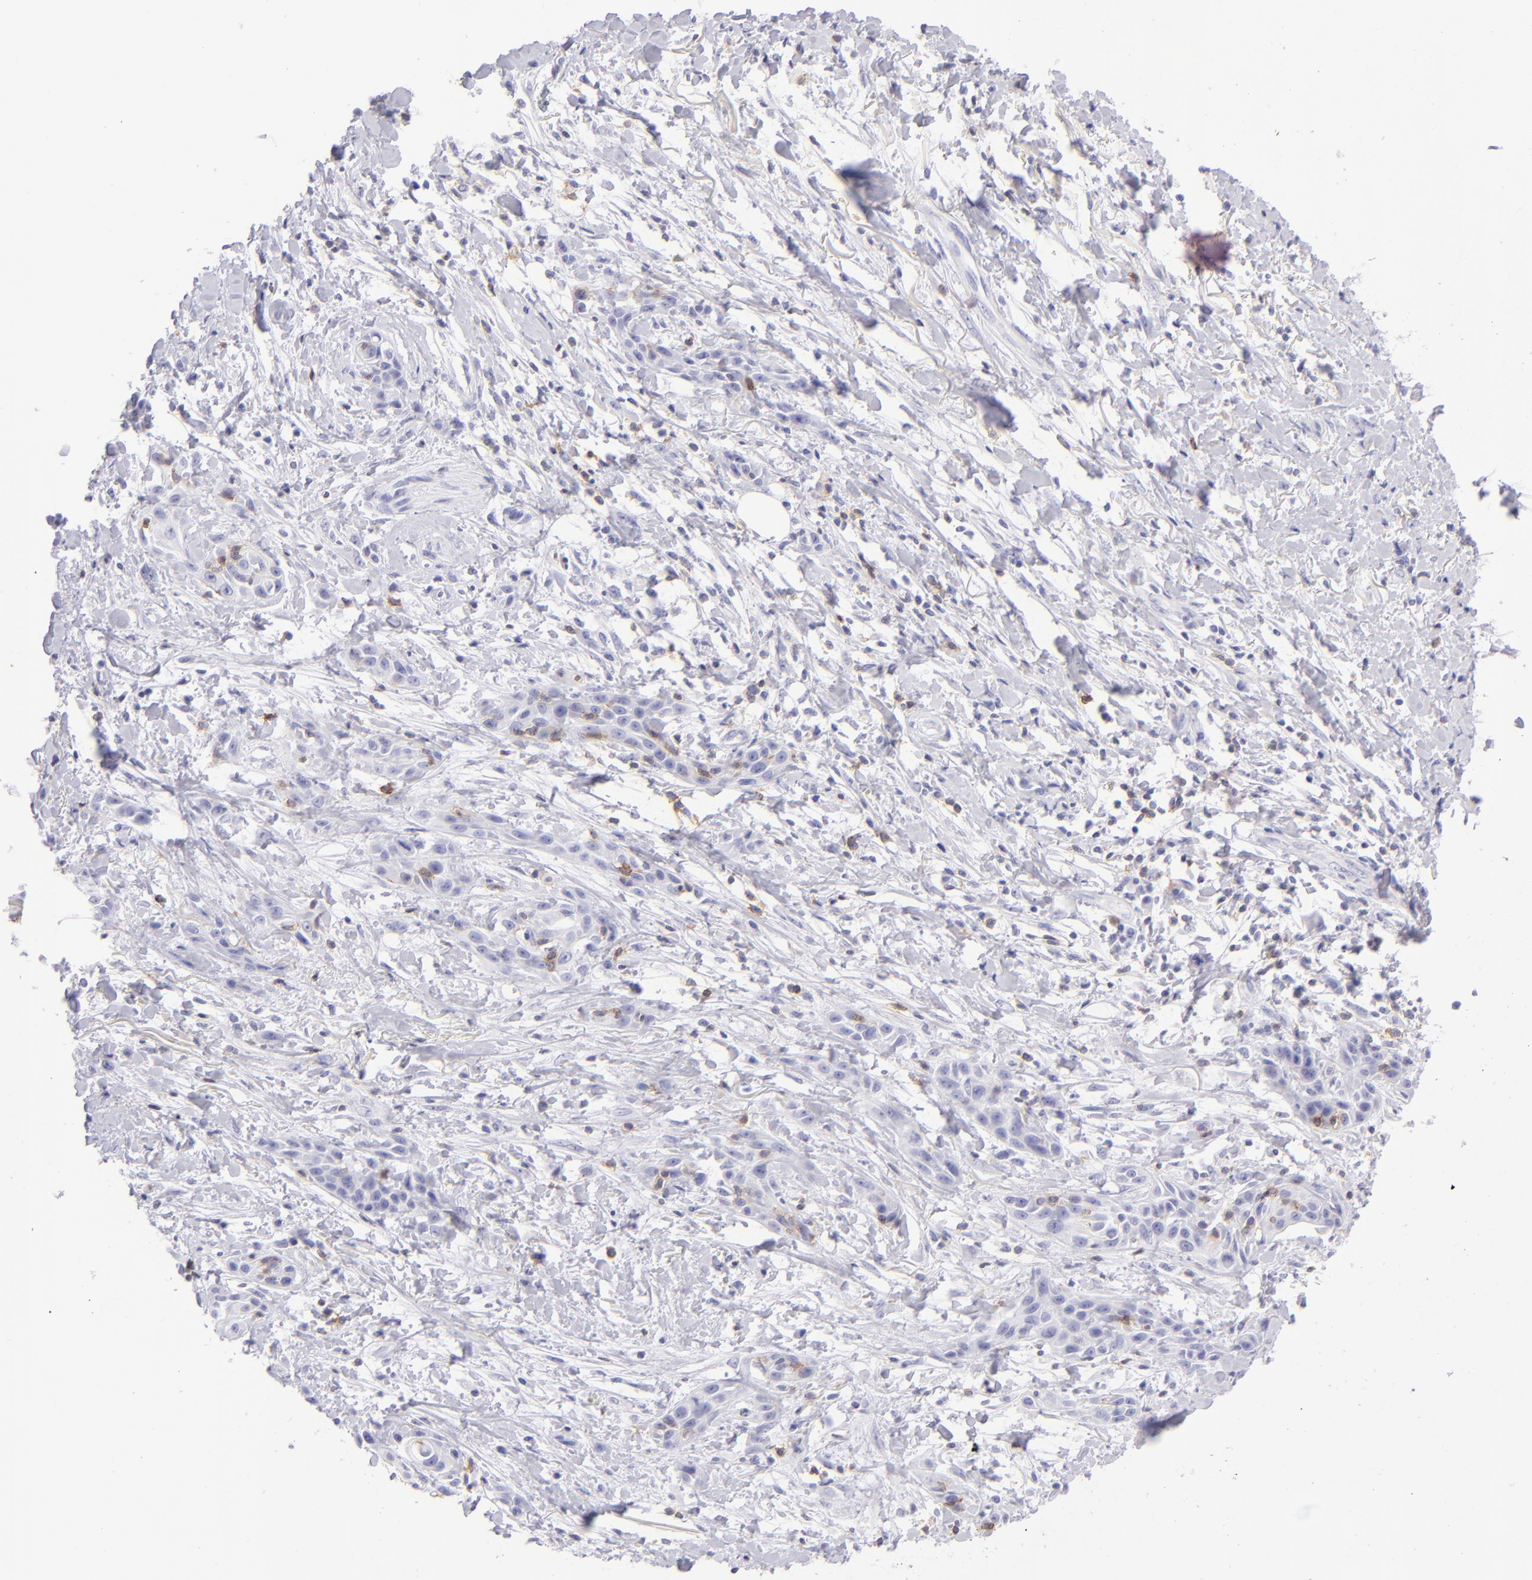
{"staining": {"intensity": "negative", "quantity": "none", "location": "none"}, "tissue": "skin cancer", "cell_type": "Tumor cells", "image_type": "cancer", "snomed": [{"axis": "morphology", "description": "Squamous cell carcinoma, NOS"}, {"axis": "topography", "description": "Skin"}, {"axis": "topography", "description": "Anal"}], "caption": "DAB (3,3'-diaminobenzidine) immunohistochemical staining of human skin cancer displays no significant positivity in tumor cells.", "gene": "CD69", "patient": {"sex": "male", "age": 64}}